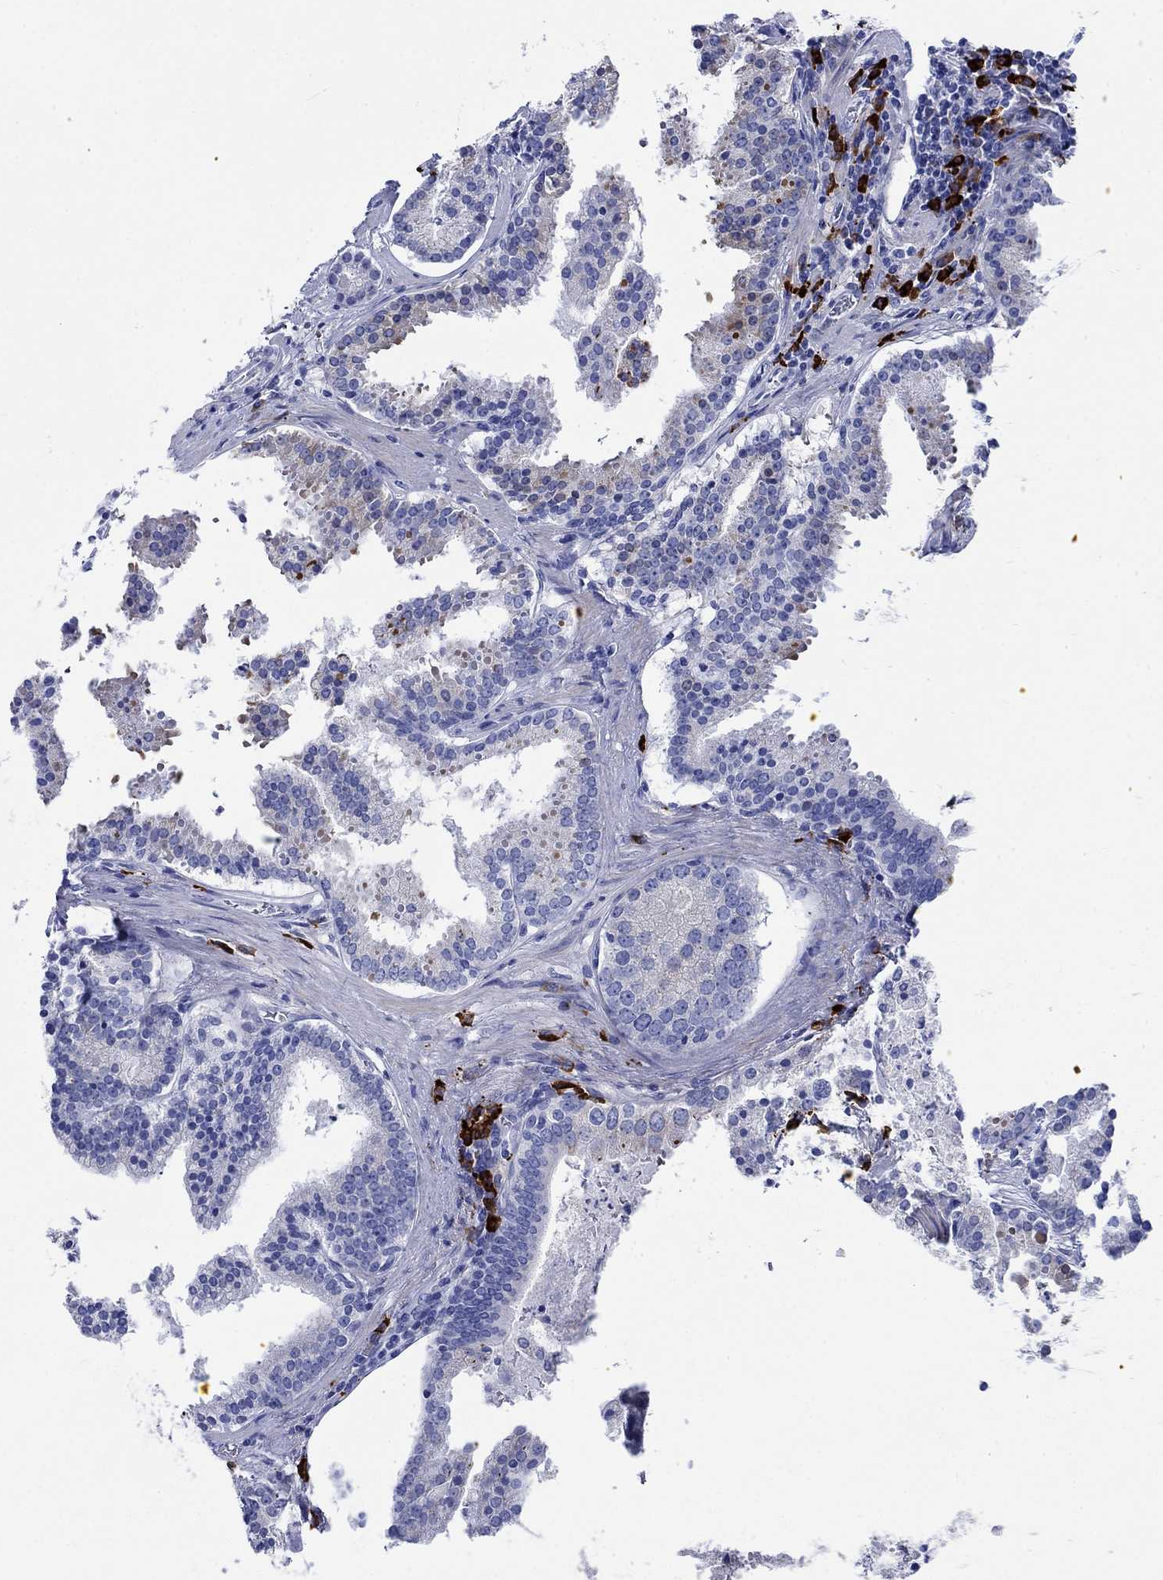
{"staining": {"intensity": "negative", "quantity": "none", "location": "none"}, "tissue": "prostate cancer", "cell_type": "Tumor cells", "image_type": "cancer", "snomed": [{"axis": "morphology", "description": "Adenocarcinoma, NOS"}, {"axis": "topography", "description": "Prostate and seminal vesicle, NOS"}, {"axis": "topography", "description": "Prostate"}], "caption": "The image exhibits no staining of tumor cells in prostate adenocarcinoma. Nuclei are stained in blue.", "gene": "P2RY6", "patient": {"sex": "male", "age": 44}}